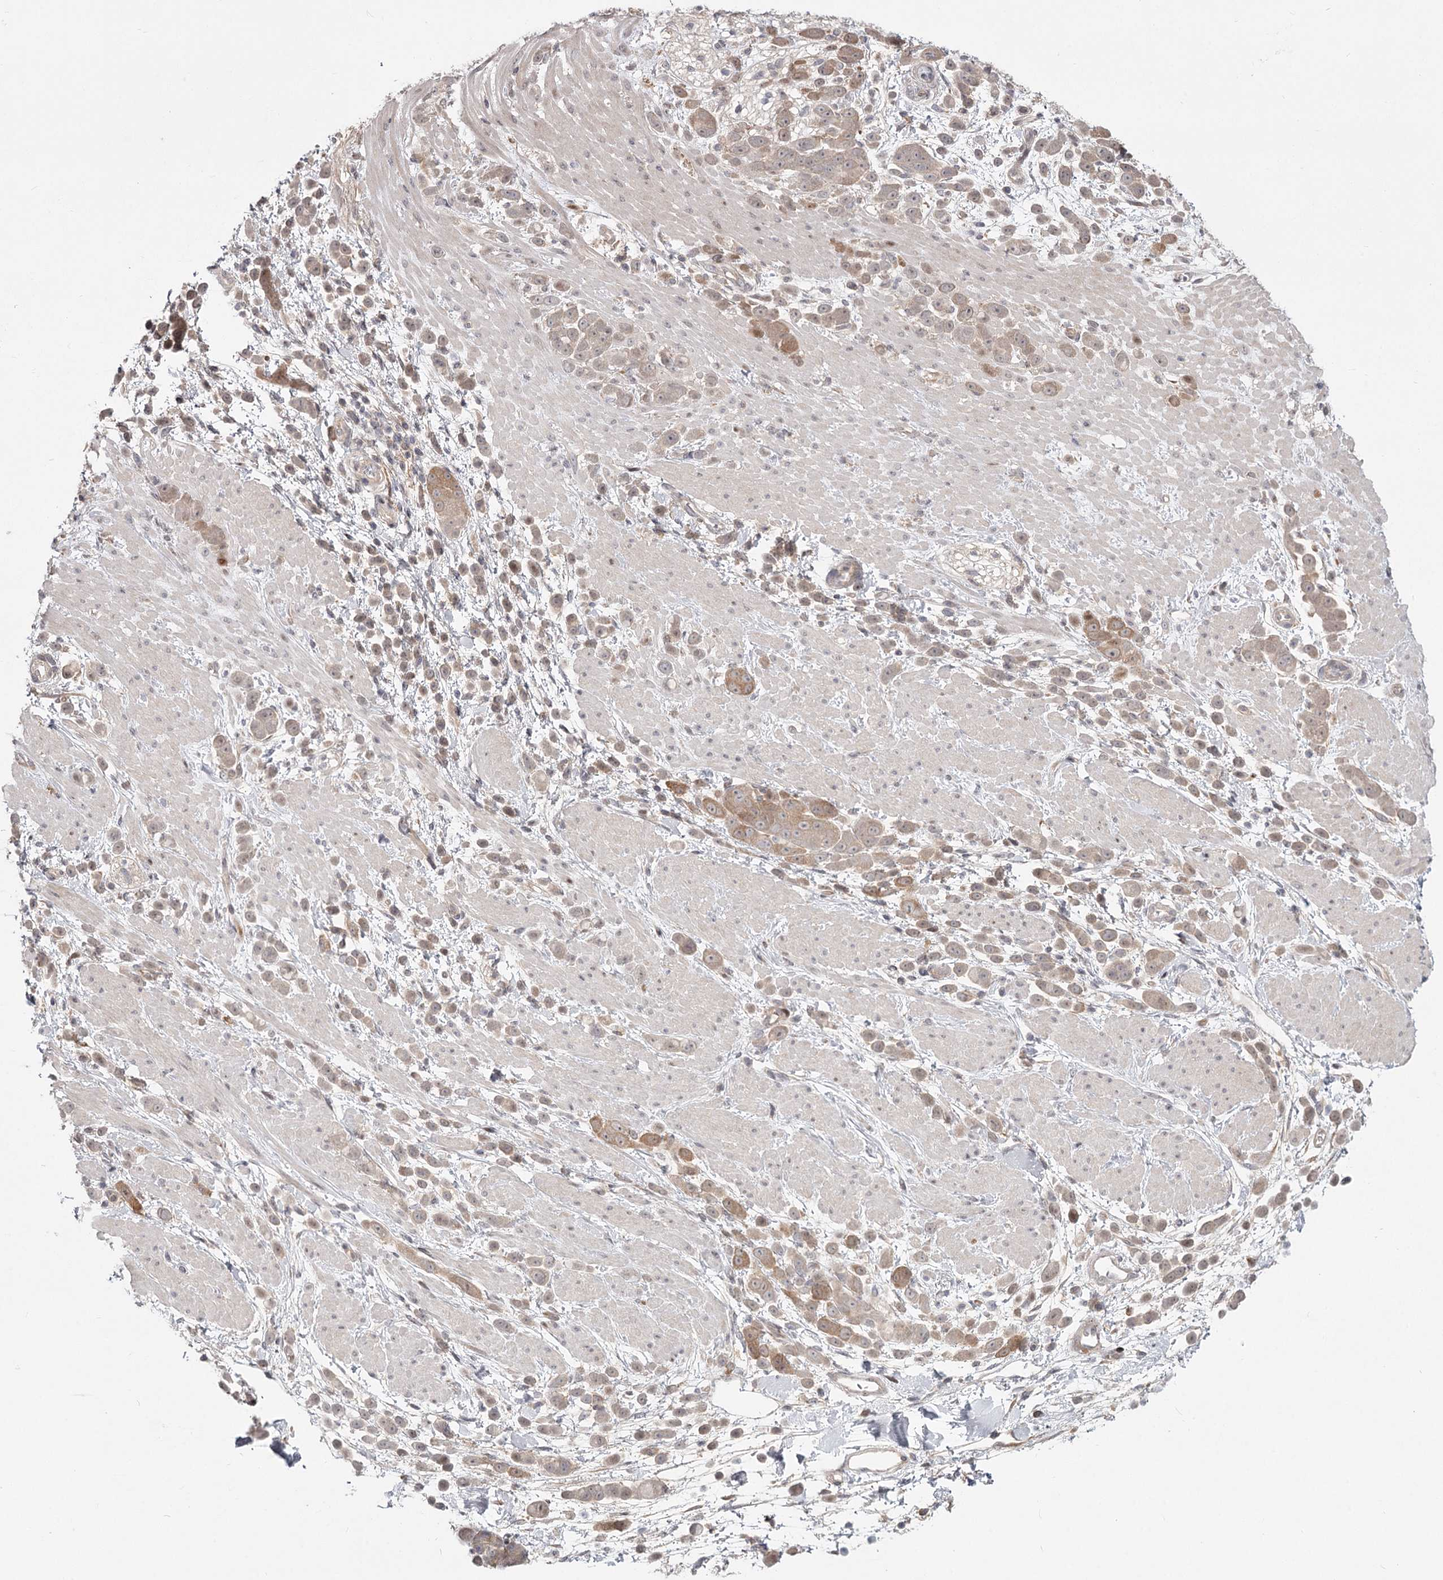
{"staining": {"intensity": "moderate", "quantity": "25%-75%", "location": "cytoplasmic/membranous"}, "tissue": "pancreatic cancer", "cell_type": "Tumor cells", "image_type": "cancer", "snomed": [{"axis": "morphology", "description": "Normal tissue, NOS"}, {"axis": "morphology", "description": "Adenocarcinoma, NOS"}, {"axis": "topography", "description": "Pancreas"}], "caption": "Immunohistochemical staining of human pancreatic cancer reveals medium levels of moderate cytoplasmic/membranous protein positivity in about 25%-75% of tumor cells. (DAB IHC with brightfield microscopy, high magnification).", "gene": "CCNG2", "patient": {"sex": "female", "age": 64}}